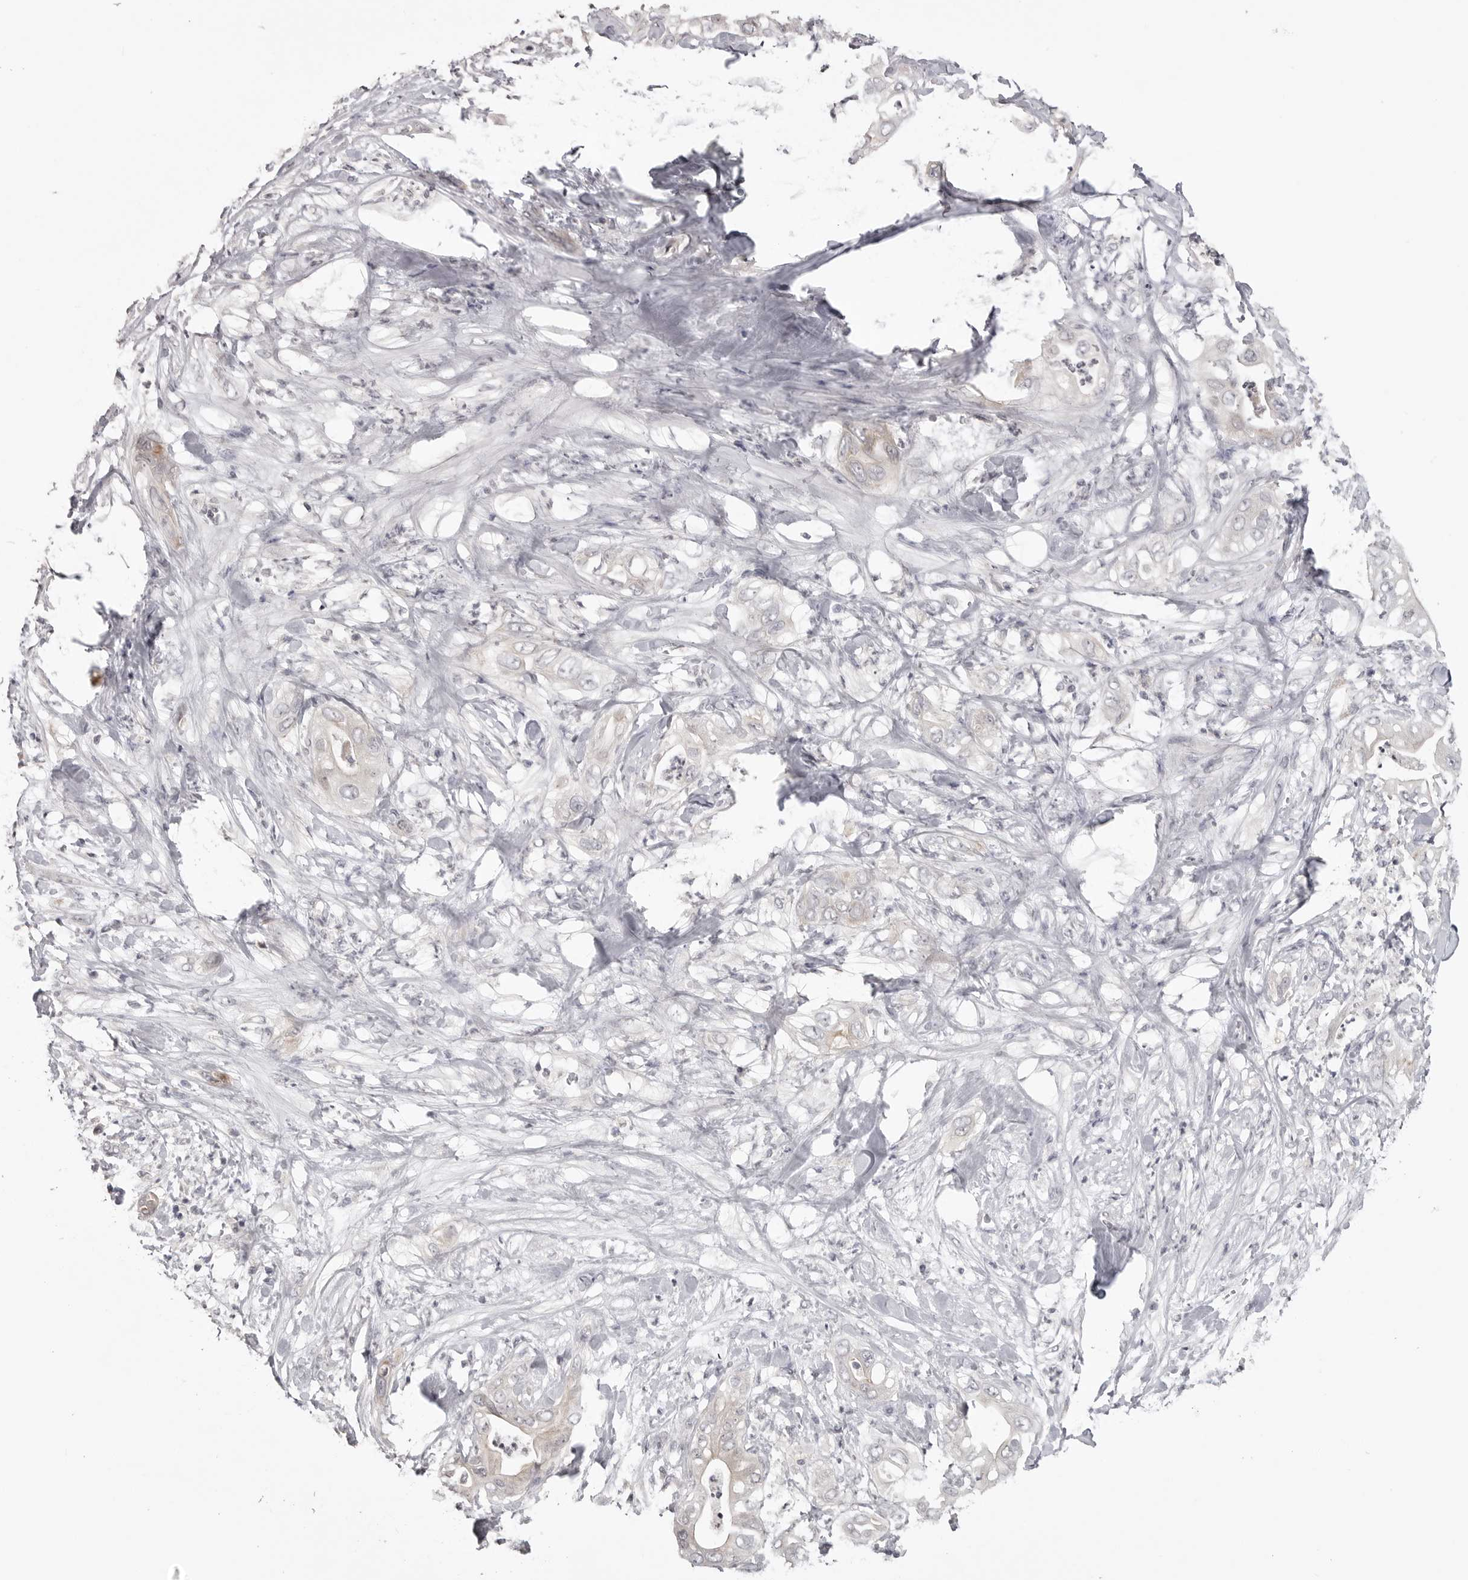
{"staining": {"intensity": "weak", "quantity": "<25%", "location": "cytoplasmic/membranous"}, "tissue": "pancreatic cancer", "cell_type": "Tumor cells", "image_type": "cancer", "snomed": [{"axis": "morphology", "description": "Adenocarcinoma, NOS"}, {"axis": "topography", "description": "Pancreas"}], "caption": "An immunohistochemistry (IHC) image of adenocarcinoma (pancreatic) is shown. There is no staining in tumor cells of adenocarcinoma (pancreatic). (DAB (3,3'-diaminobenzidine) IHC, high magnification).", "gene": "GPN2", "patient": {"sex": "female", "age": 78}}